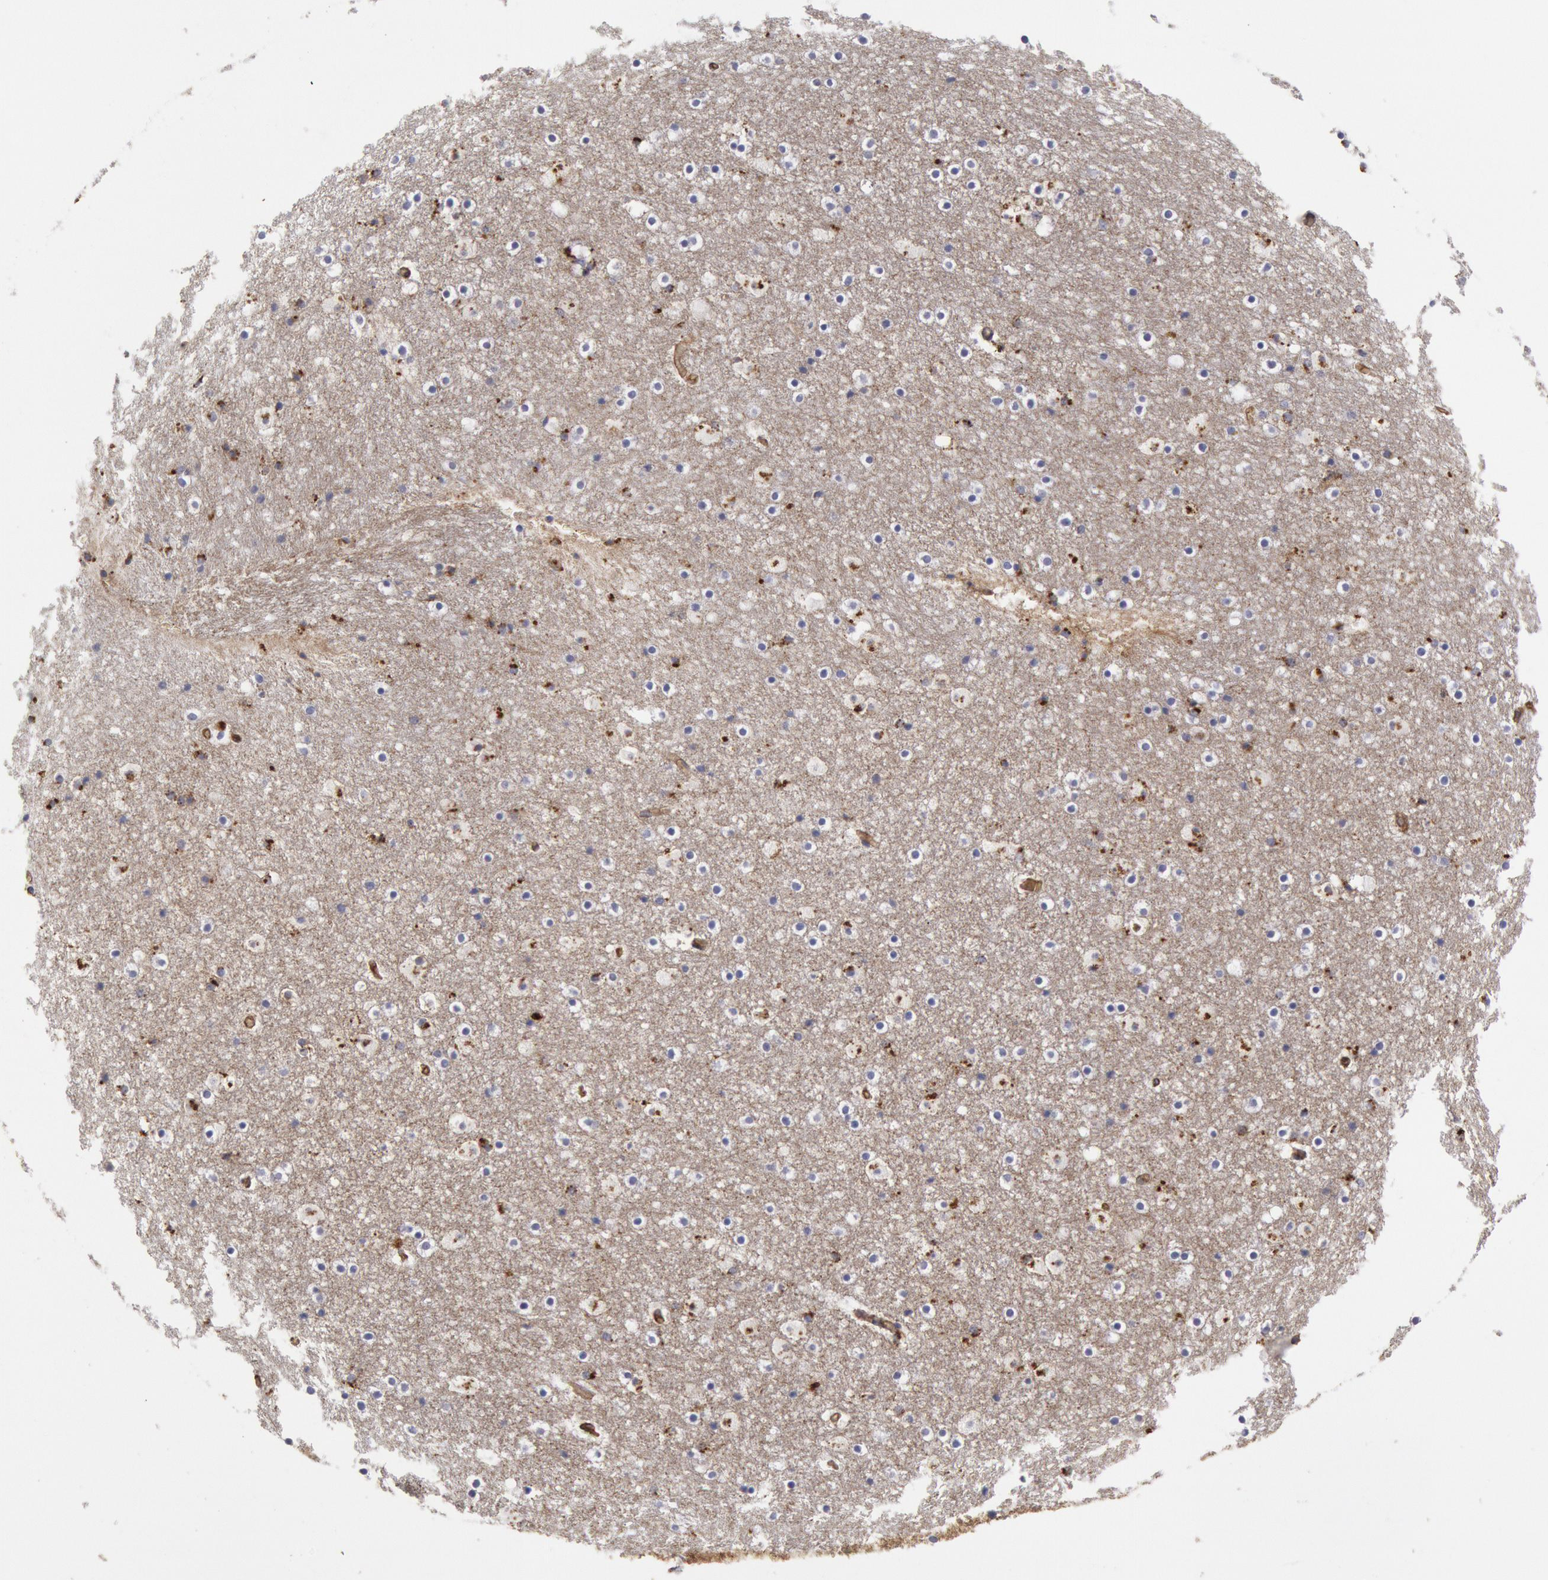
{"staining": {"intensity": "negative", "quantity": "none", "location": "none"}, "tissue": "caudate", "cell_type": "Glial cells", "image_type": "normal", "snomed": [{"axis": "morphology", "description": "Normal tissue, NOS"}, {"axis": "topography", "description": "Lateral ventricle wall"}], "caption": "An immunohistochemistry (IHC) image of unremarkable caudate is shown. There is no staining in glial cells of caudate. The staining is performed using DAB brown chromogen with nuclei counter-stained in using hematoxylin.", "gene": "FLOT1", "patient": {"sex": "male", "age": 45}}